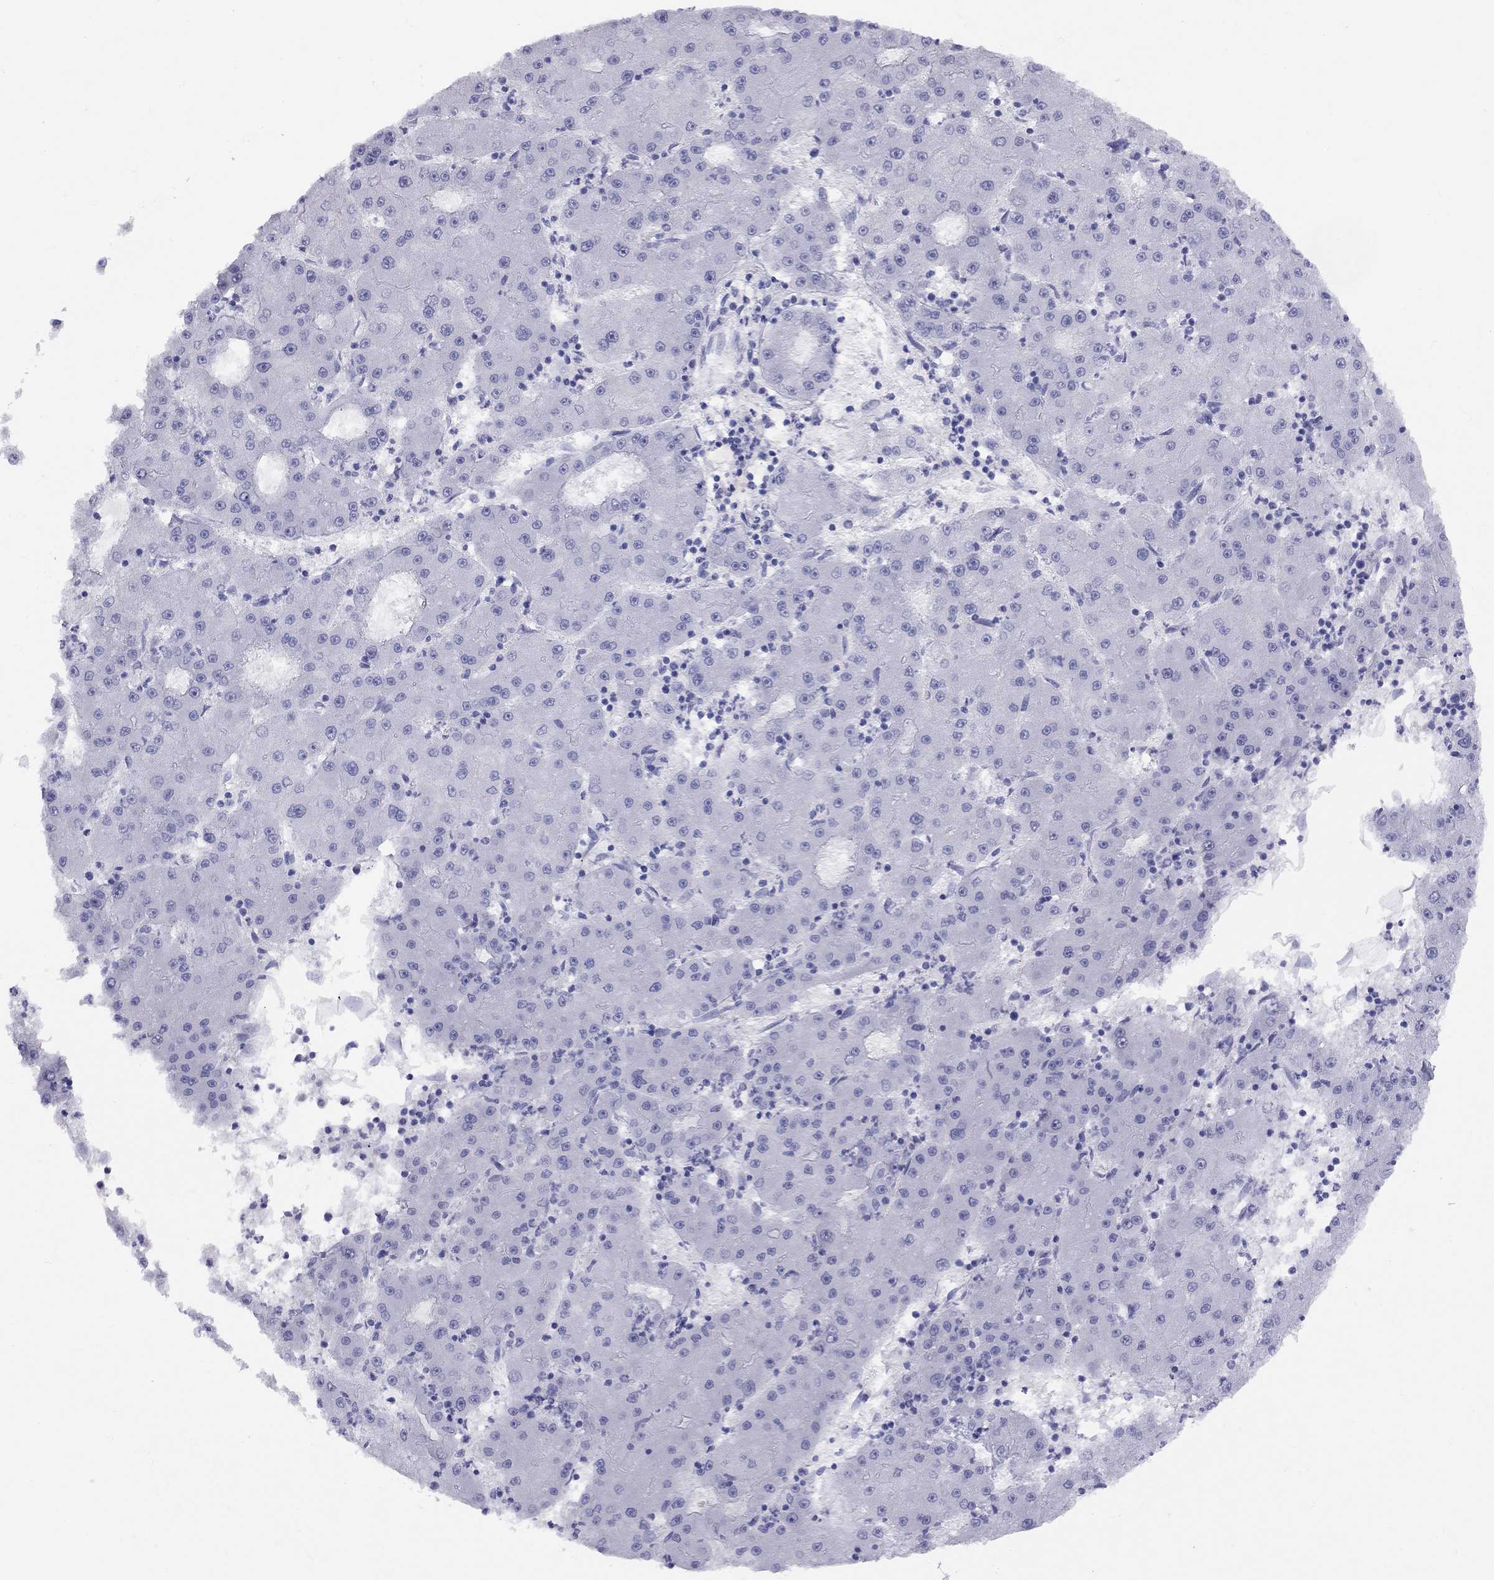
{"staining": {"intensity": "negative", "quantity": "none", "location": "none"}, "tissue": "liver cancer", "cell_type": "Tumor cells", "image_type": "cancer", "snomed": [{"axis": "morphology", "description": "Carcinoma, Hepatocellular, NOS"}, {"axis": "topography", "description": "Liver"}], "caption": "High magnification brightfield microscopy of liver cancer stained with DAB (brown) and counterstained with hematoxylin (blue): tumor cells show no significant expression.", "gene": "FSCN3", "patient": {"sex": "male", "age": 73}}